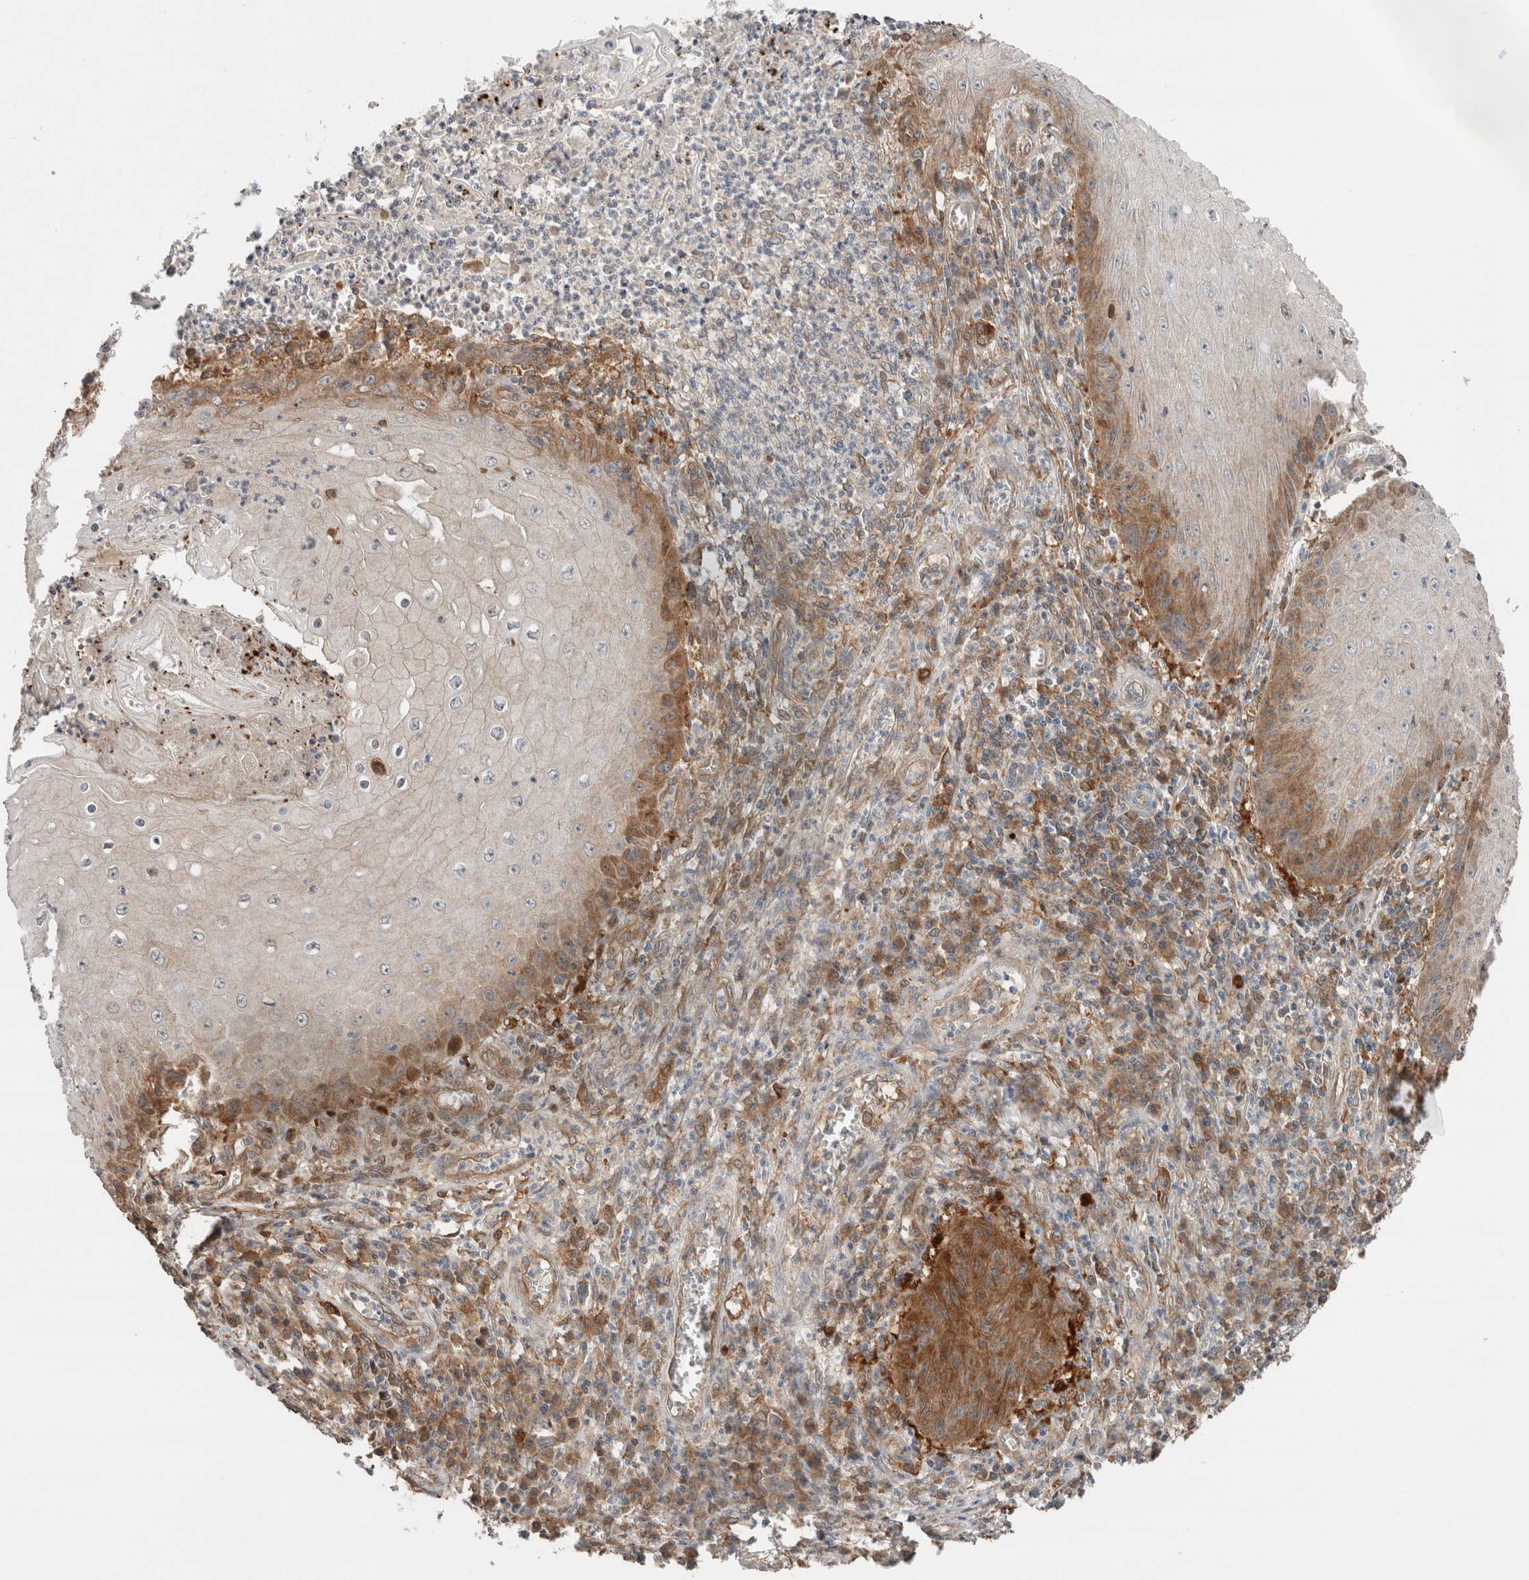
{"staining": {"intensity": "moderate", "quantity": "<25%", "location": "cytoplasmic/membranous"}, "tissue": "skin cancer", "cell_type": "Tumor cells", "image_type": "cancer", "snomed": [{"axis": "morphology", "description": "Squamous cell carcinoma, NOS"}, {"axis": "topography", "description": "Skin"}], "caption": "DAB (3,3'-diaminobenzidine) immunohistochemical staining of human skin squamous cell carcinoma exhibits moderate cytoplasmic/membranous protein positivity in approximately <25% of tumor cells. The staining was performed using DAB (3,3'-diaminobenzidine), with brown indicating positive protein expression. Nuclei are stained blue with hematoxylin.", "gene": "XPNPEP1", "patient": {"sex": "female", "age": 73}}